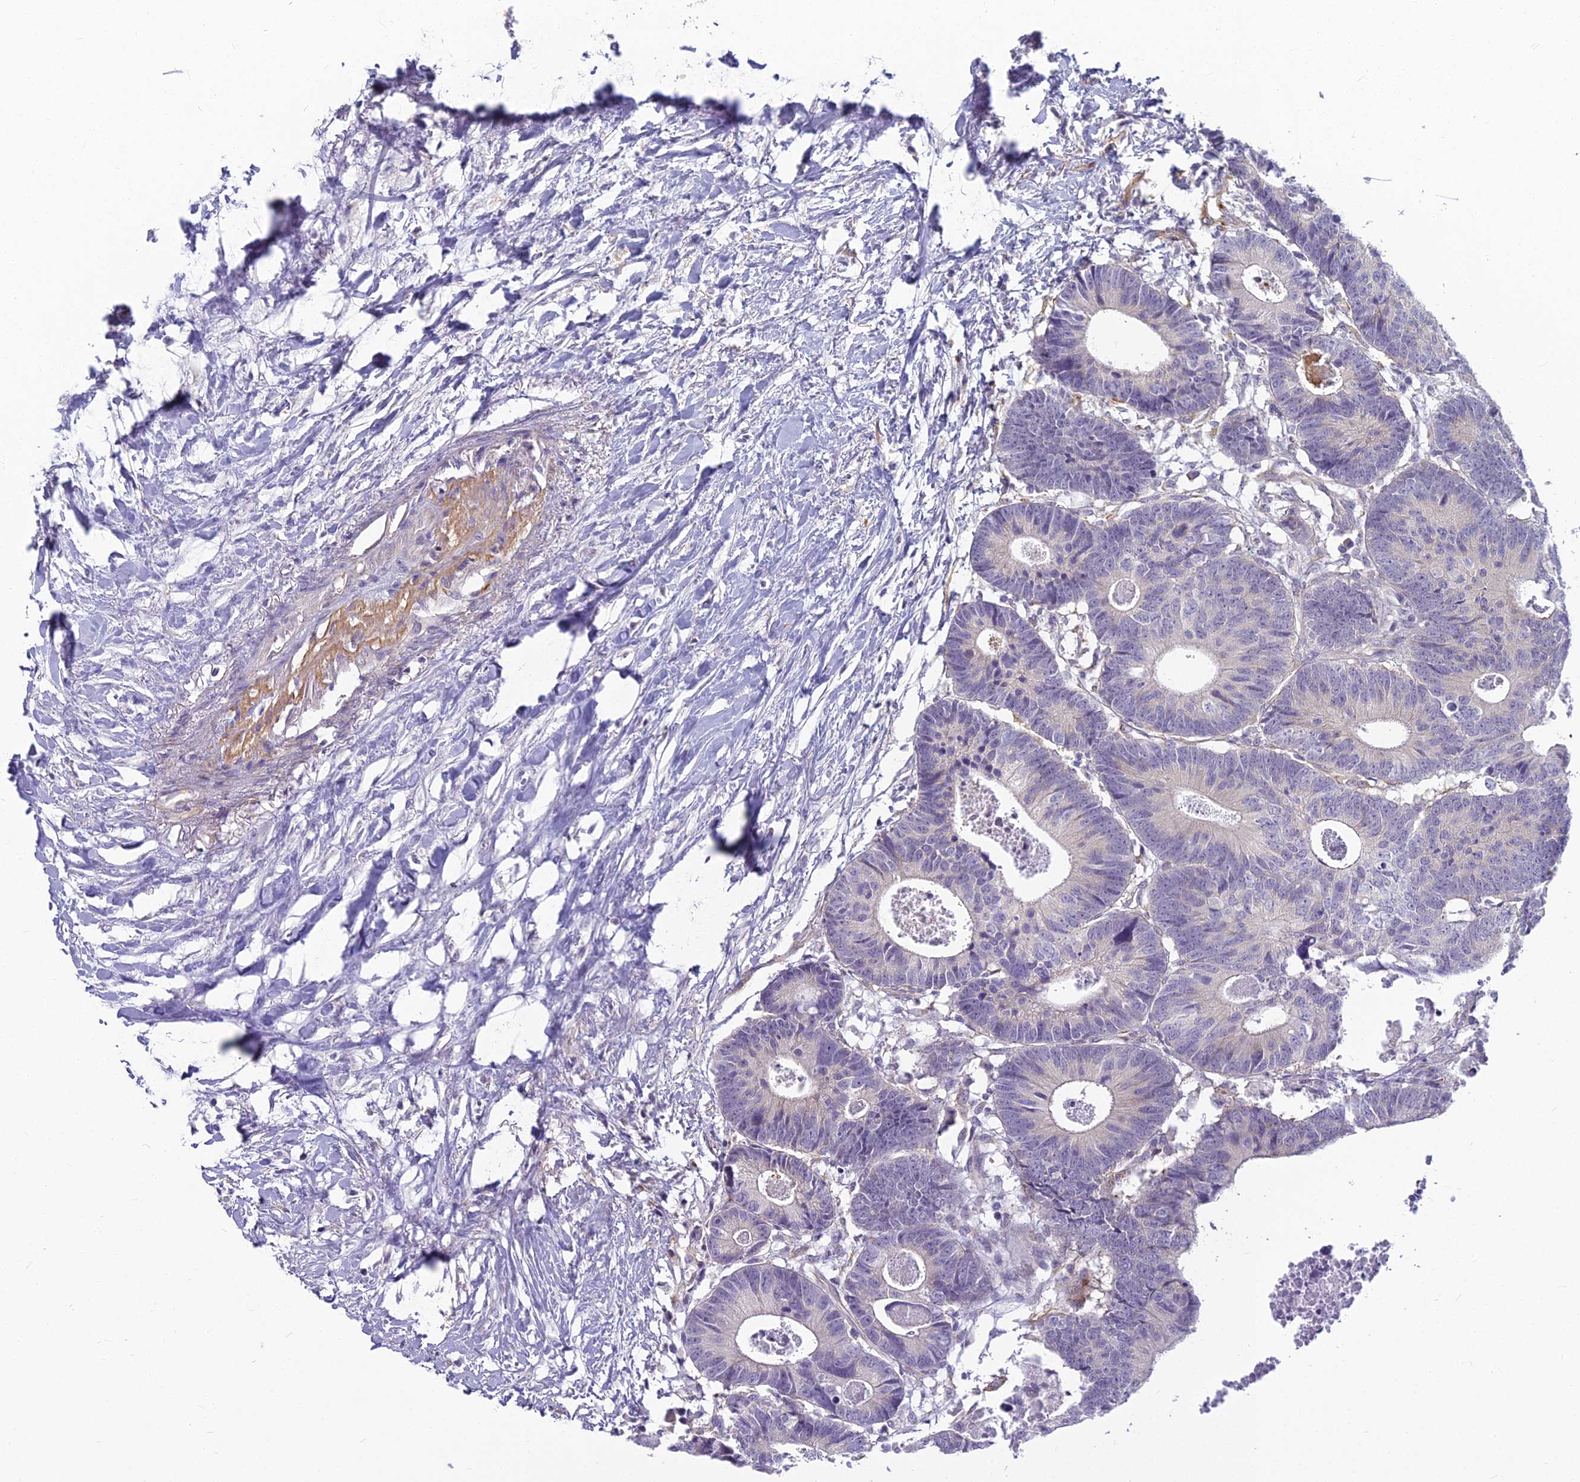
{"staining": {"intensity": "negative", "quantity": "none", "location": "none"}, "tissue": "colorectal cancer", "cell_type": "Tumor cells", "image_type": "cancer", "snomed": [{"axis": "morphology", "description": "Adenocarcinoma, NOS"}, {"axis": "topography", "description": "Colon"}], "caption": "The histopathology image displays no significant positivity in tumor cells of colorectal cancer.", "gene": "RGL3", "patient": {"sex": "female", "age": 57}}